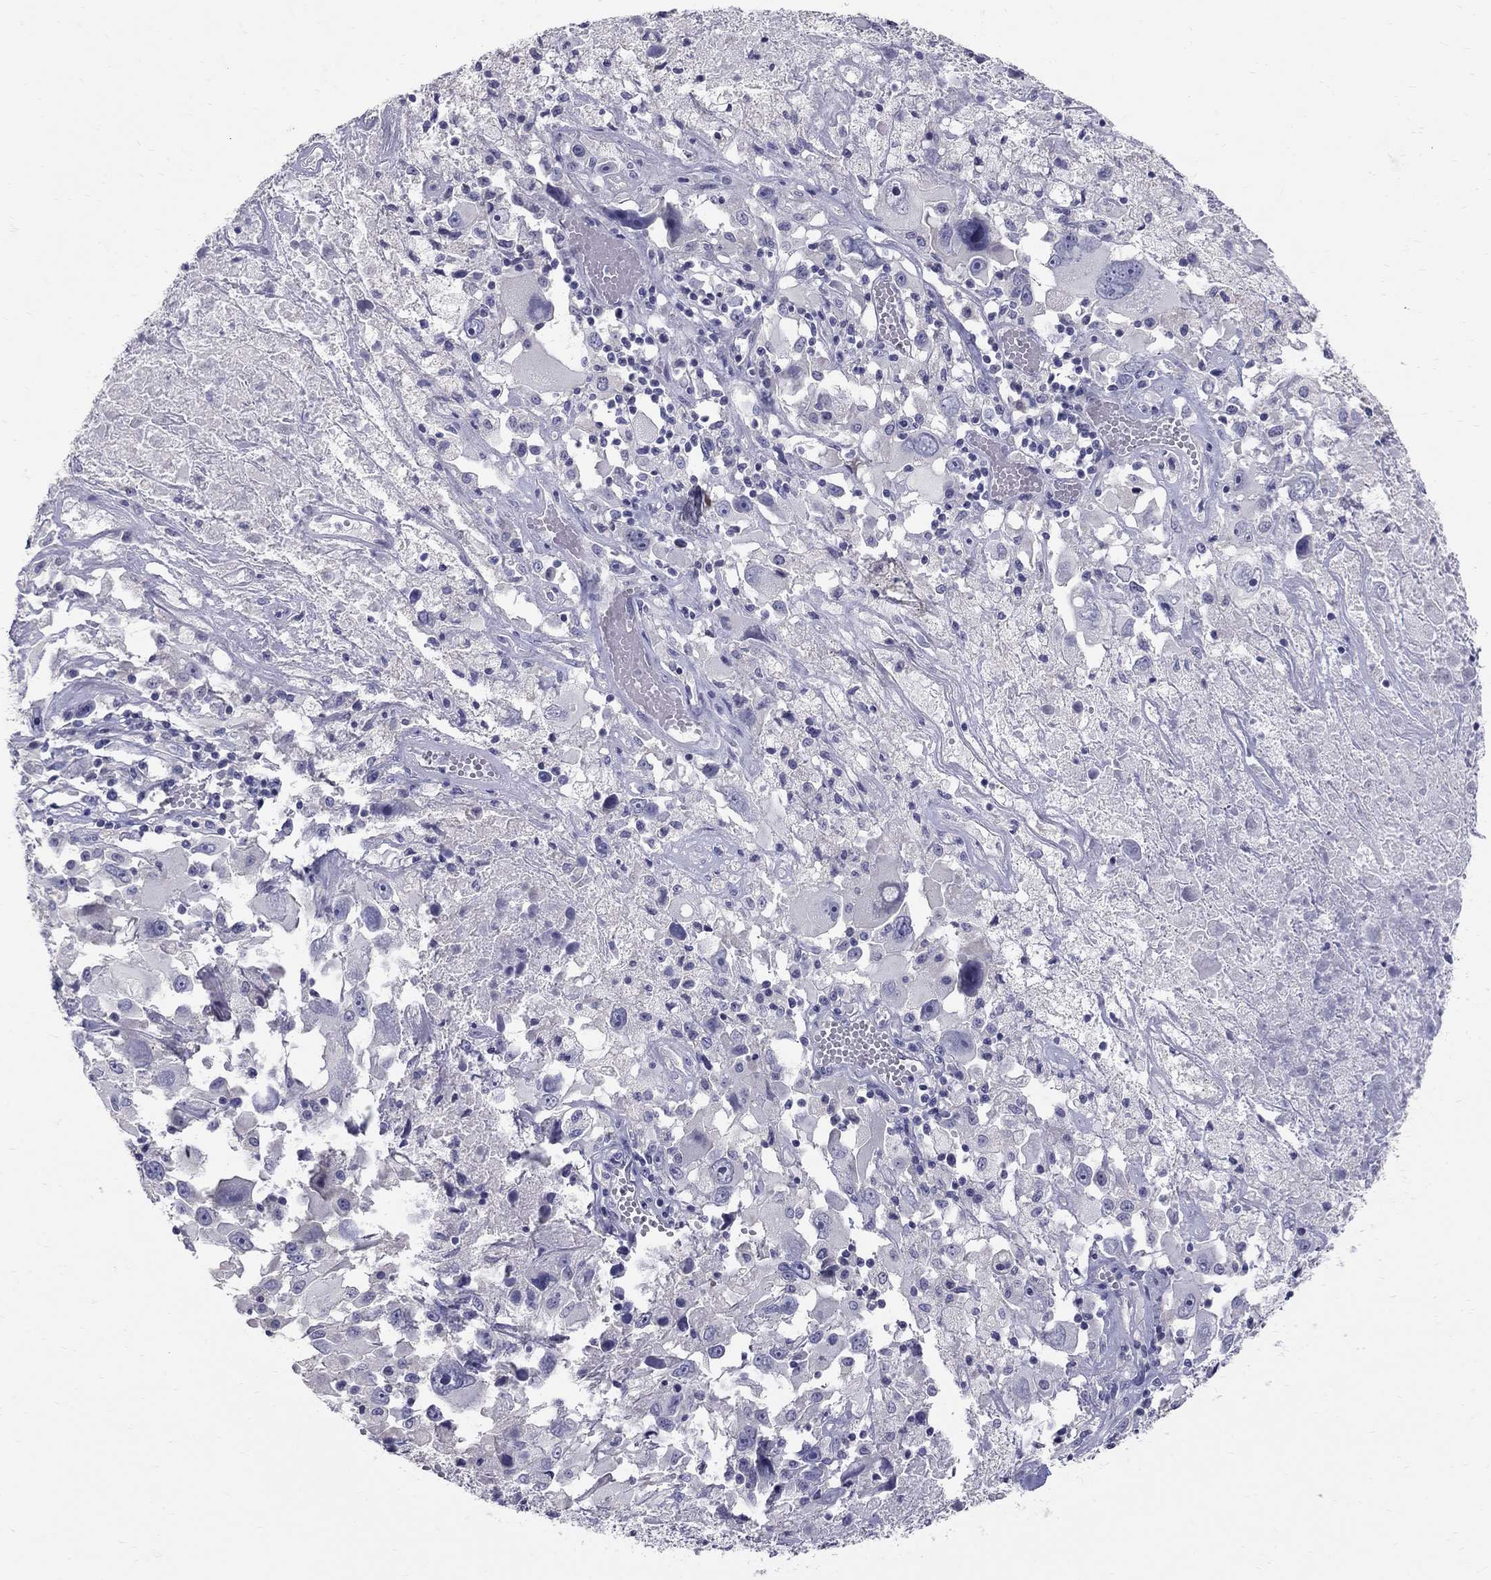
{"staining": {"intensity": "negative", "quantity": "none", "location": "none"}, "tissue": "melanoma", "cell_type": "Tumor cells", "image_type": "cancer", "snomed": [{"axis": "morphology", "description": "Malignant melanoma, Metastatic site"}, {"axis": "topography", "description": "Soft tissue"}], "caption": "A histopathology image of melanoma stained for a protein demonstrates no brown staining in tumor cells. (DAB immunohistochemistry (IHC) visualized using brightfield microscopy, high magnification).", "gene": "TP53TG5", "patient": {"sex": "male", "age": 50}}